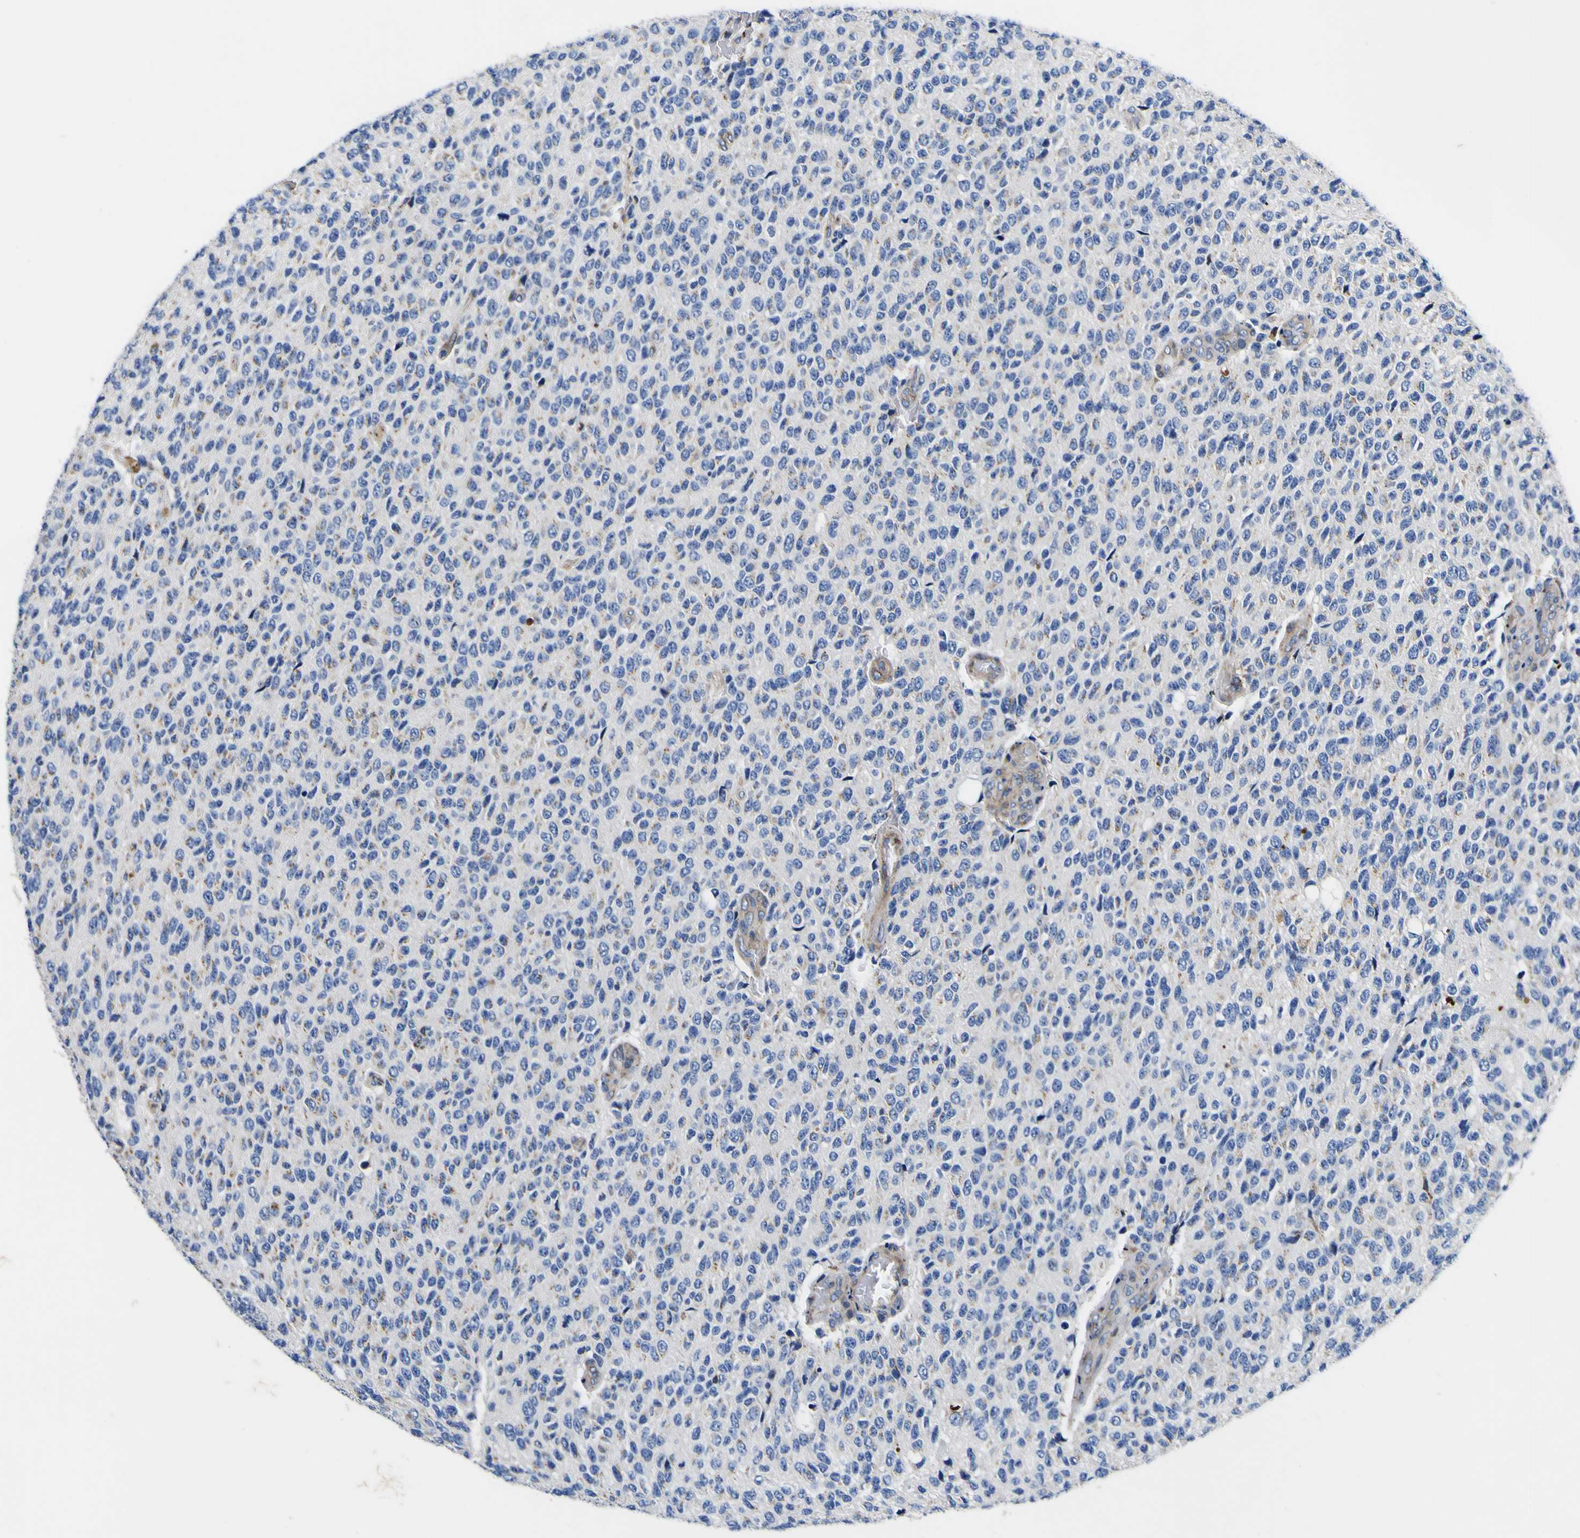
{"staining": {"intensity": "negative", "quantity": "none", "location": "none"}, "tissue": "glioma", "cell_type": "Tumor cells", "image_type": "cancer", "snomed": [{"axis": "morphology", "description": "Glioma, malignant, High grade"}, {"axis": "topography", "description": "pancreas cauda"}], "caption": "Tumor cells show no significant expression in glioma.", "gene": "COA1", "patient": {"sex": "male", "age": 60}}